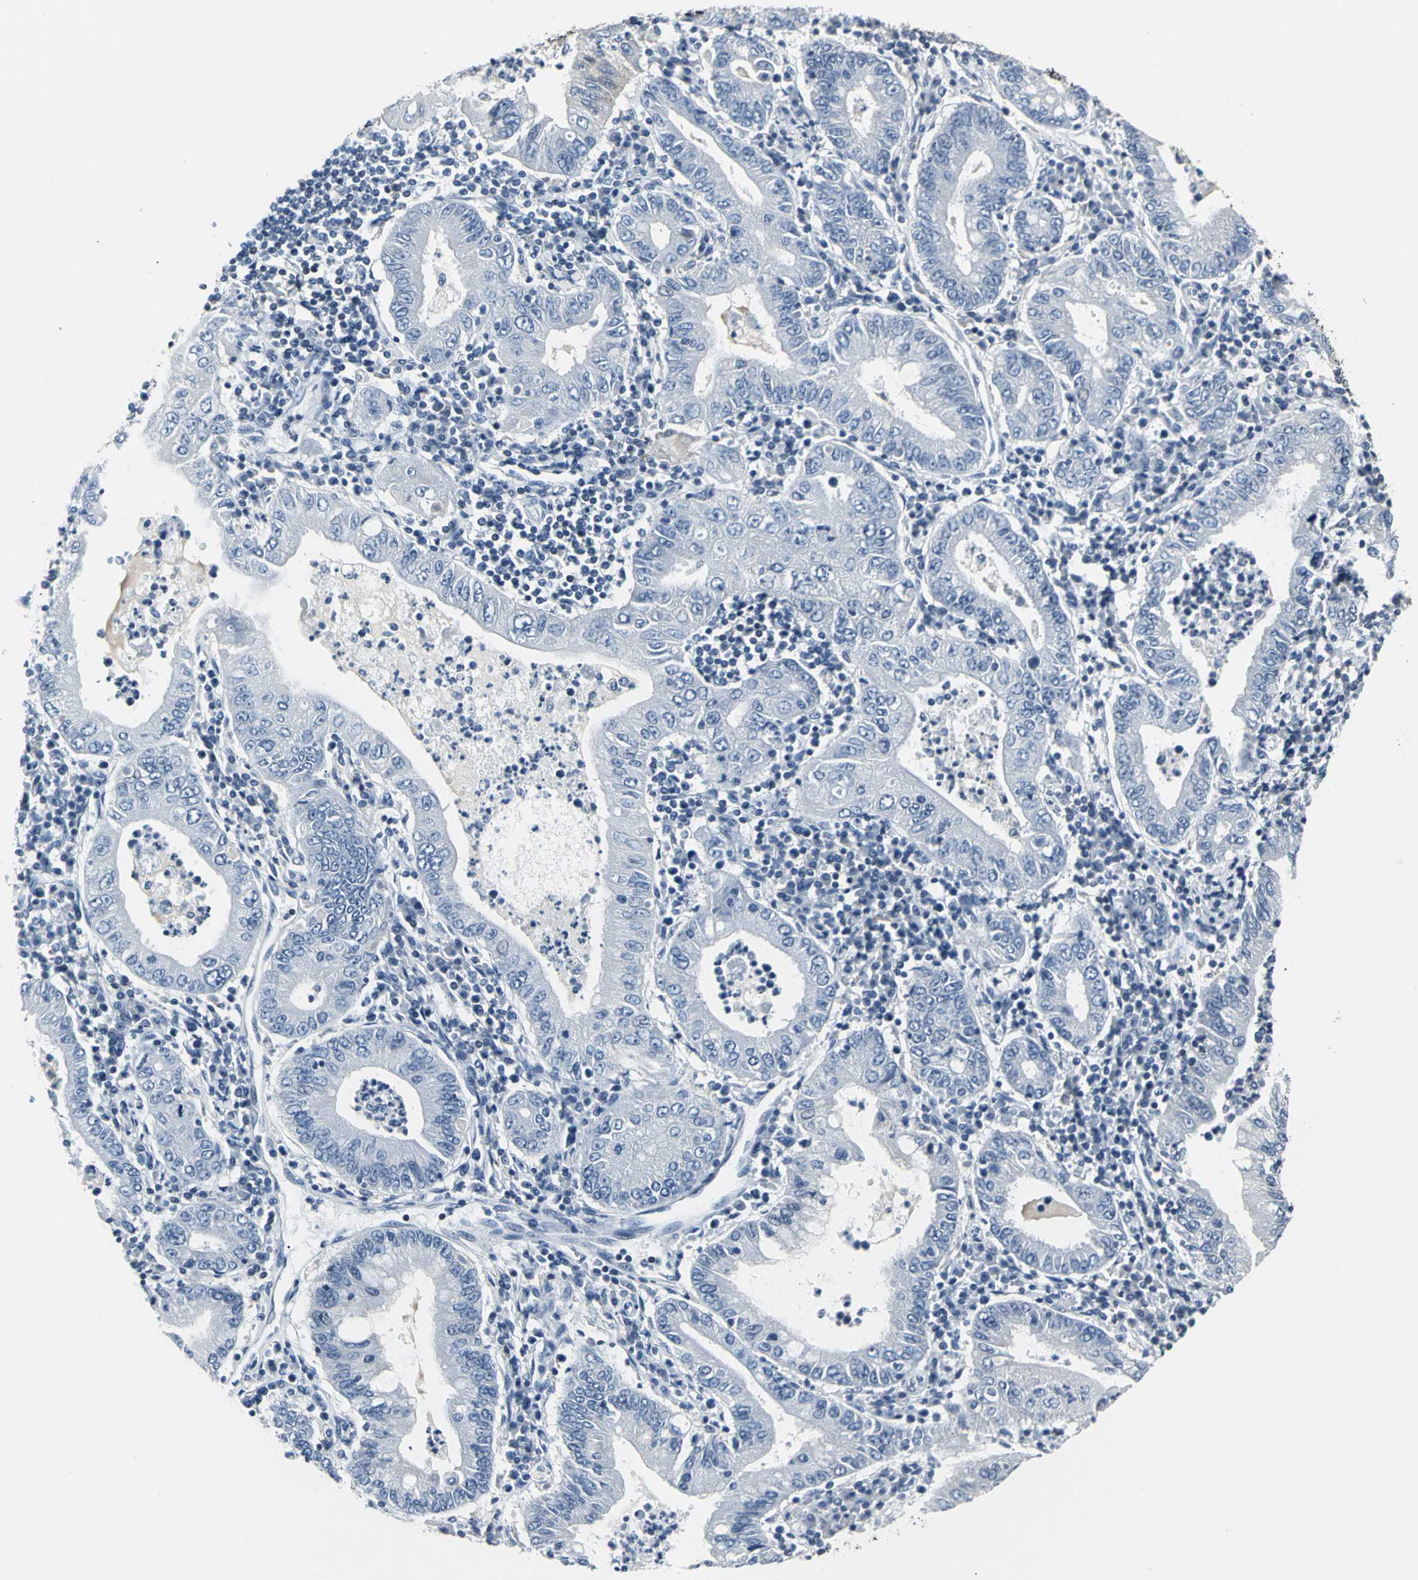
{"staining": {"intensity": "negative", "quantity": "none", "location": "none"}, "tissue": "stomach cancer", "cell_type": "Tumor cells", "image_type": "cancer", "snomed": [{"axis": "morphology", "description": "Normal tissue, NOS"}, {"axis": "morphology", "description": "Adenocarcinoma, NOS"}, {"axis": "topography", "description": "Esophagus"}, {"axis": "topography", "description": "Stomach, upper"}, {"axis": "topography", "description": "Peripheral nerve tissue"}], "caption": "Immunohistochemistry (IHC) photomicrograph of neoplastic tissue: human stomach cancer (adenocarcinoma) stained with DAB displays no significant protein expression in tumor cells.", "gene": "IQGAP2", "patient": {"sex": "male", "age": 62}}